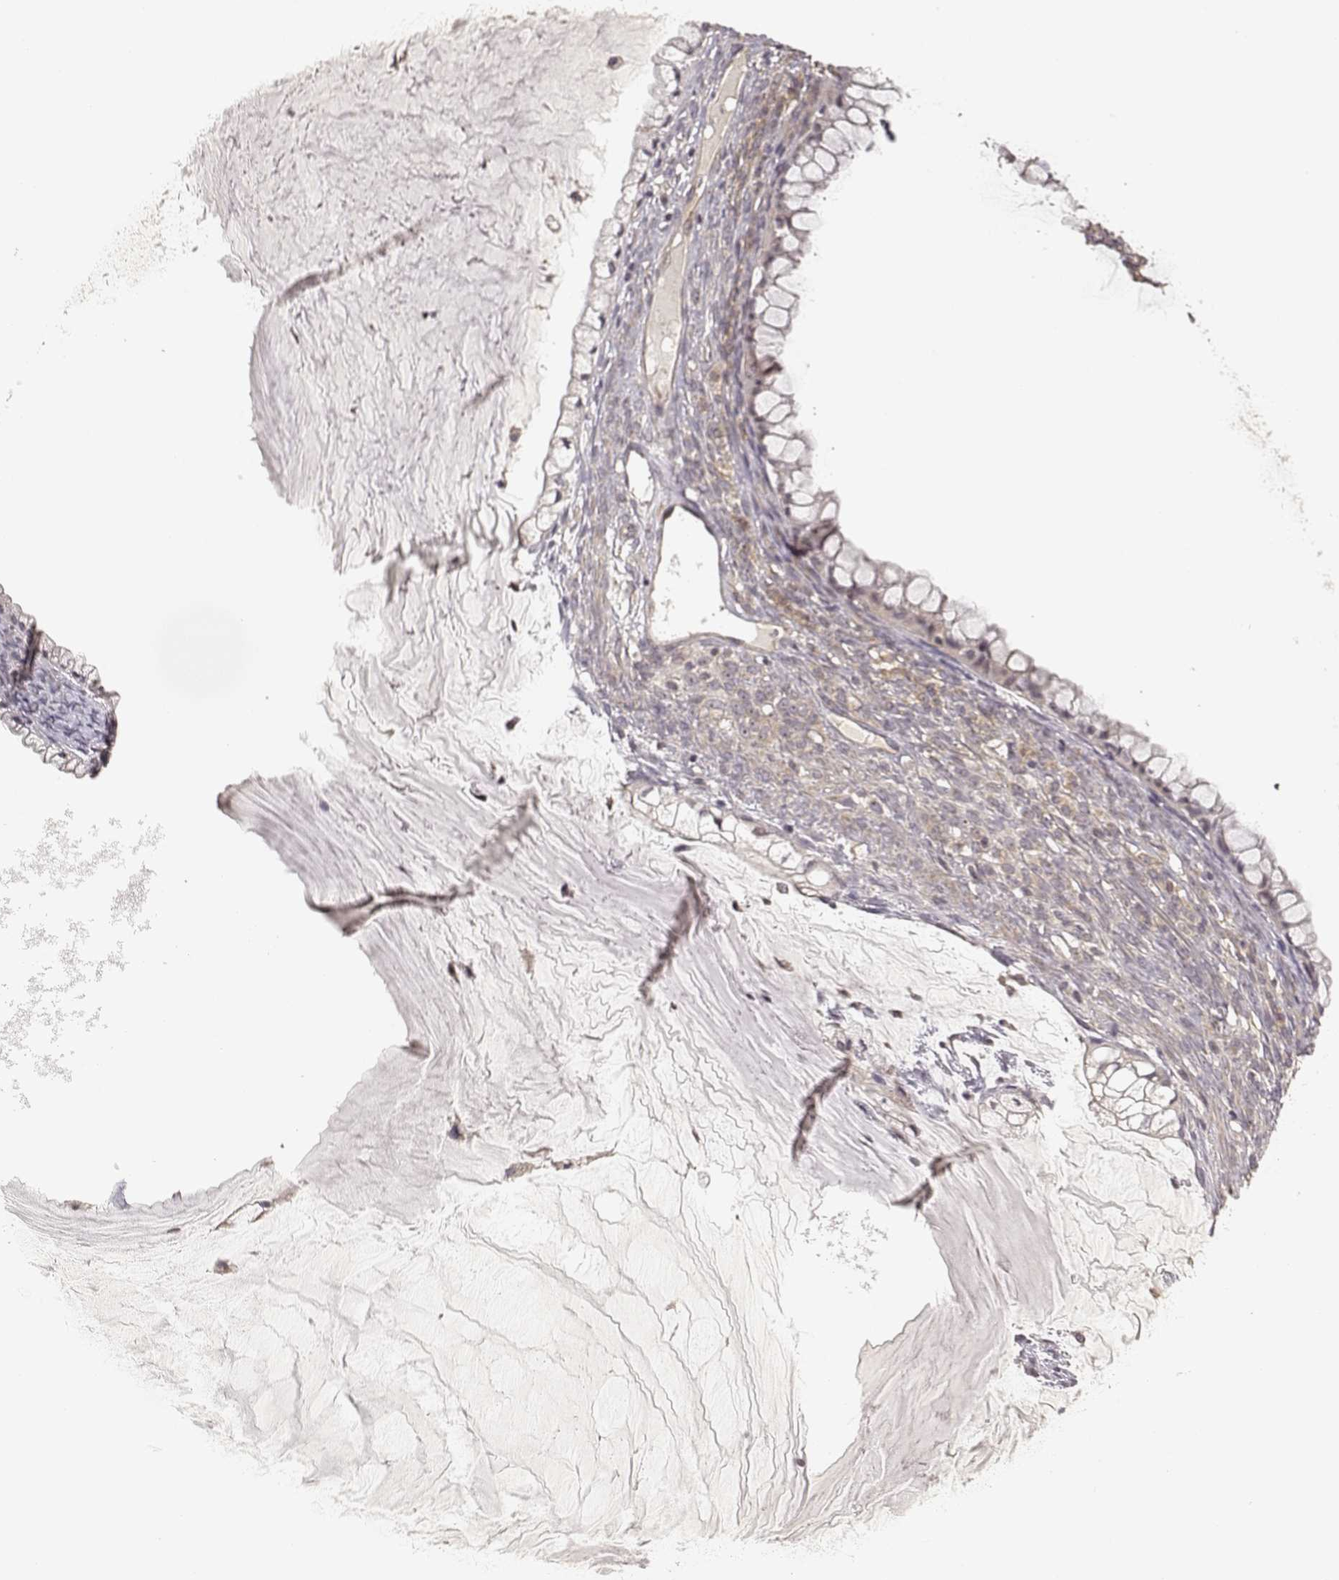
{"staining": {"intensity": "negative", "quantity": "none", "location": "none"}, "tissue": "ovarian cancer", "cell_type": "Tumor cells", "image_type": "cancer", "snomed": [{"axis": "morphology", "description": "Cystadenocarcinoma, mucinous, NOS"}, {"axis": "topography", "description": "Ovary"}], "caption": "An image of human ovarian mucinous cystadenocarcinoma is negative for staining in tumor cells. The staining was performed using DAB (3,3'-diaminobenzidine) to visualize the protein expression in brown, while the nuclei were stained in blue with hematoxylin (Magnification: 20x).", "gene": "MED12L", "patient": {"sex": "female", "age": 57}}